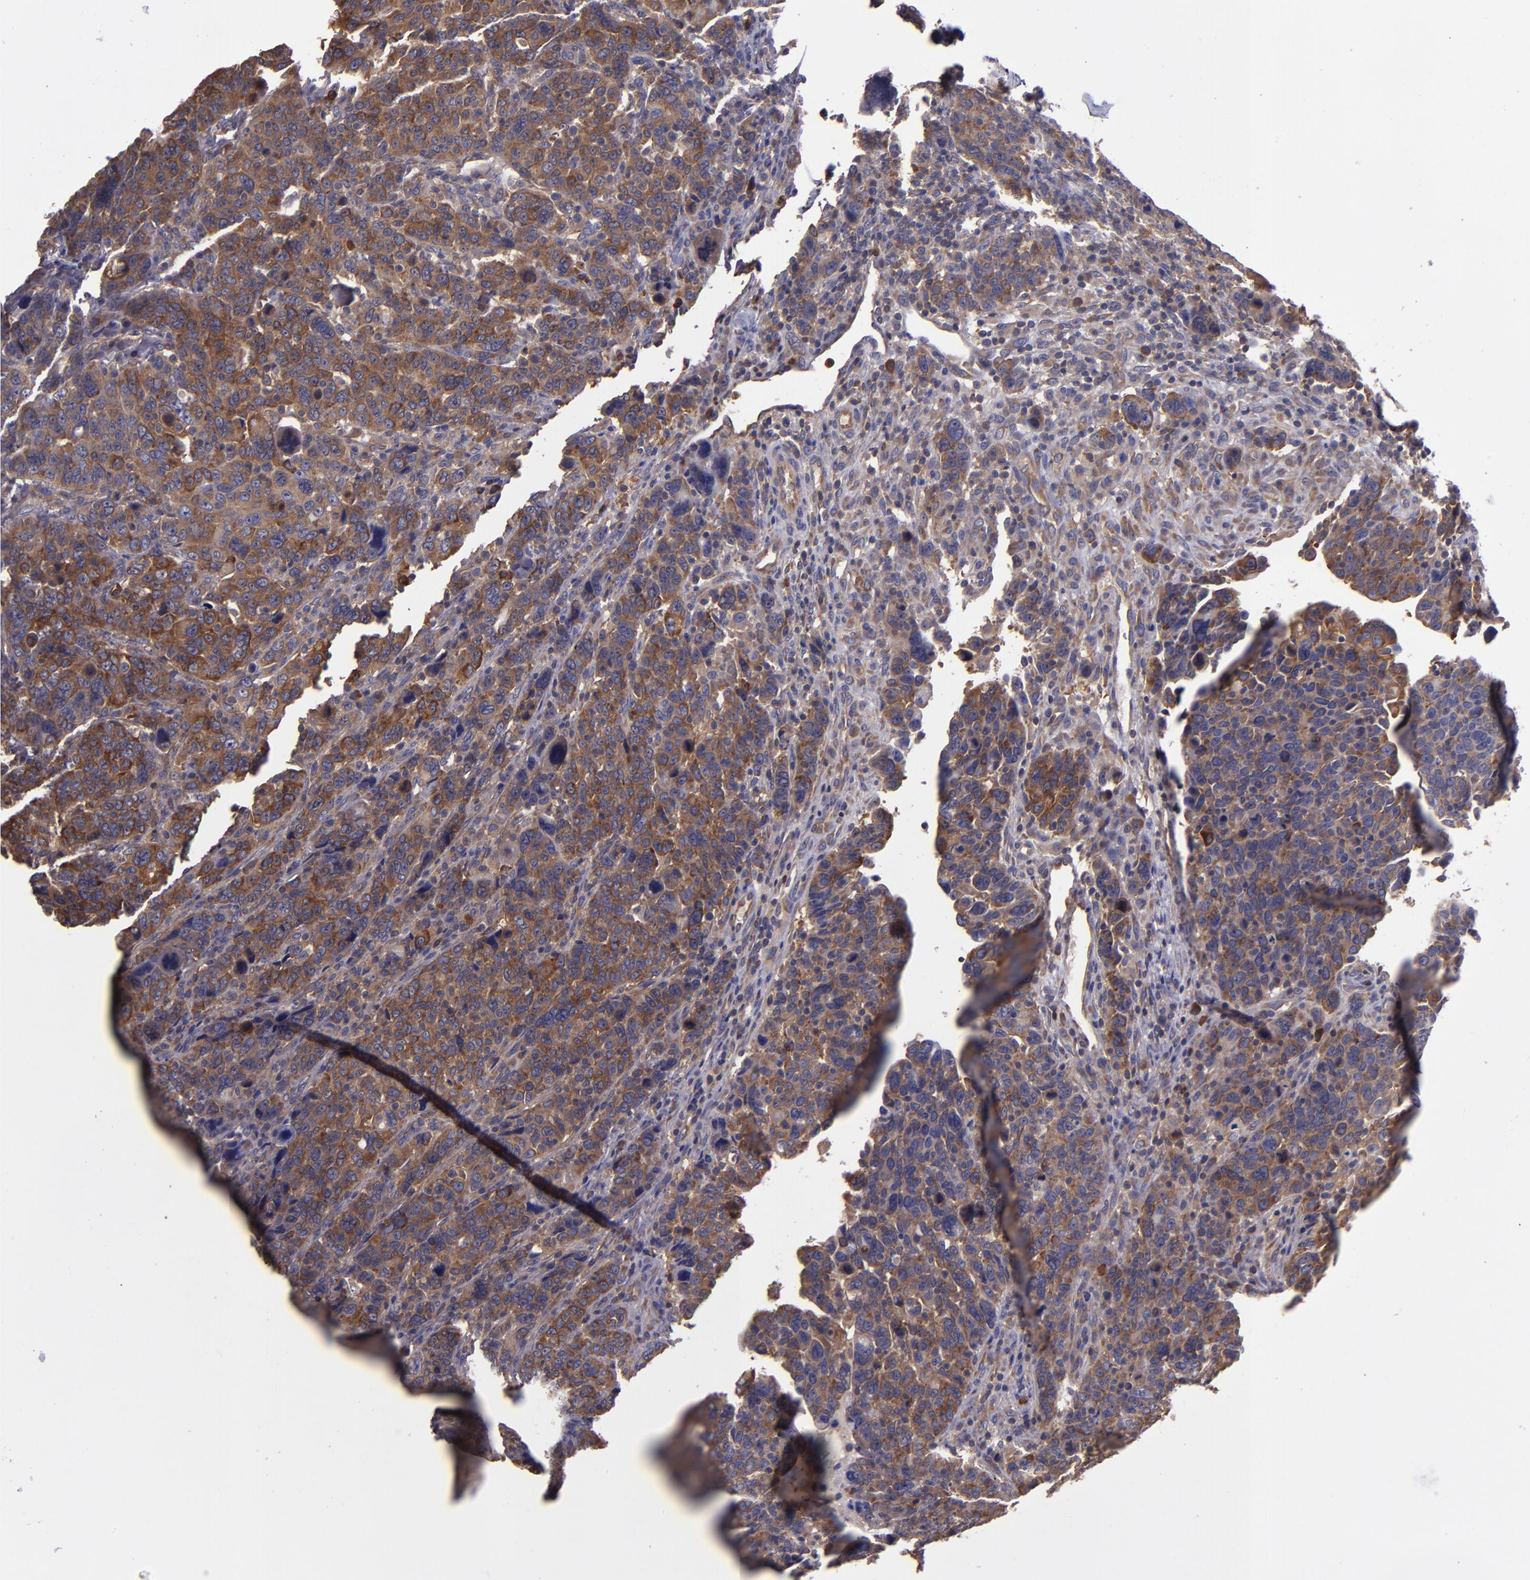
{"staining": {"intensity": "moderate", "quantity": ">75%", "location": "cytoplasmic/membranous"}, "tissue": "breast cancer", "cell_type": "Tumor cells", "image_type": "cancer", "snomed": [{"axis": "morphology", "description": "Duct carcinoma"}, {"axis": "topography", "description": "Breast"}], "caption": "Immunohistochemical staining of infiltrating ductal carcinoma (breast) demonstrates medium levels of moderate cytoplasmic/membranous staining in approximately >75% of tumor cells. The staining was performed using DAB (3,3'-diaminobenzidine), with brown indicating positive protein expression. Nuclei are stained blue with hematoxylin.", "gene": "CARS1", "patient": {"sex": "female", "age": 37}}